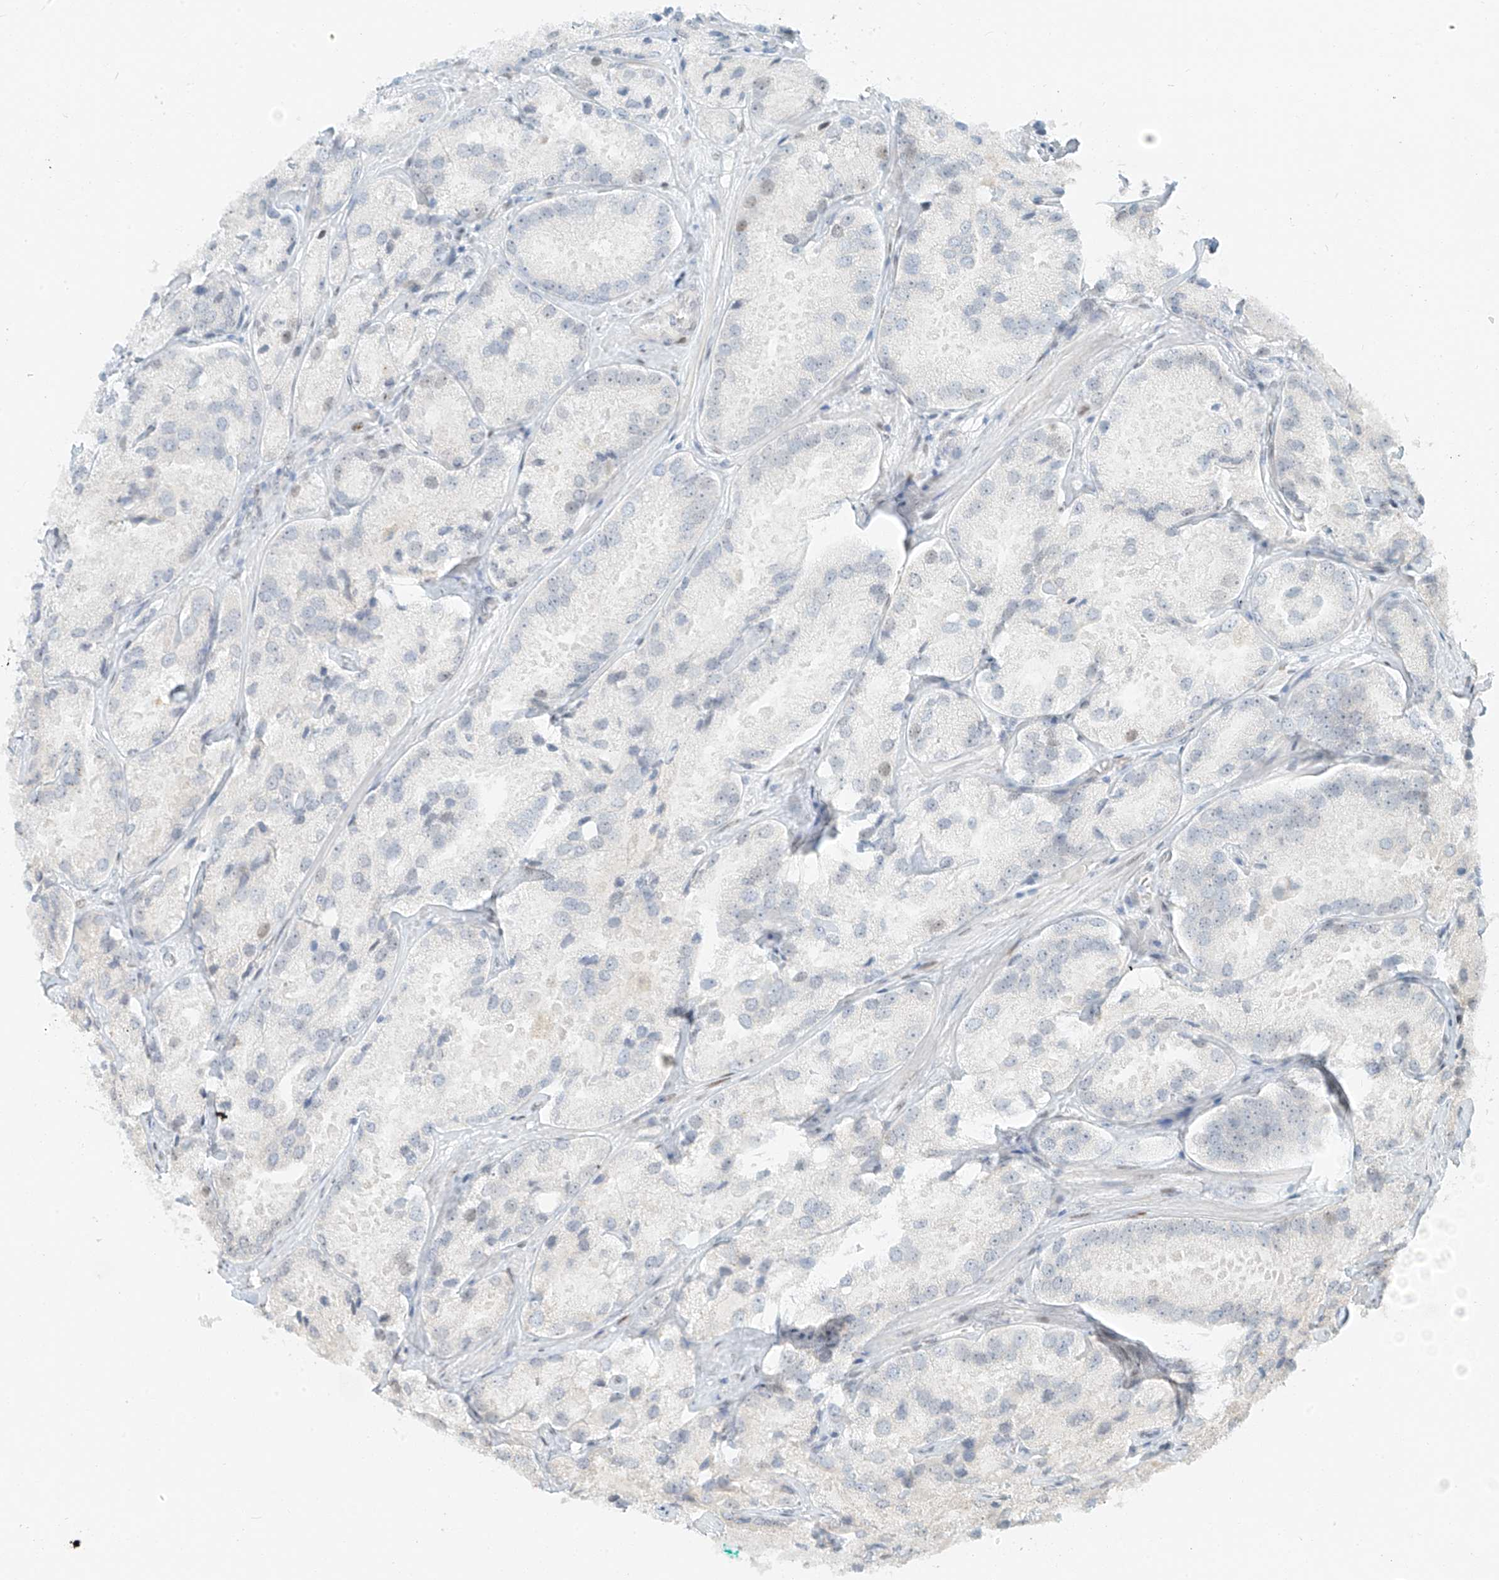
{"staining": {"intensity": "negative", "quantity": "none", "location": "none"}, "tissue": "prostate cancer", "cell_type": "Tumor cells", "image_type": "cancer", "snomed": [{"axis": "morphology", "description": "Adenocarcinoma, High grade"}, {"axis": "topography", "description": "Prostate"}], "caption": "Immunohistochemical staining of human prostate high-grade adenocarcinoma demonstrates no significant expression in tumor cells.", "gene": "ZNF774", "patient": {"sex": "male", "age": 66}}